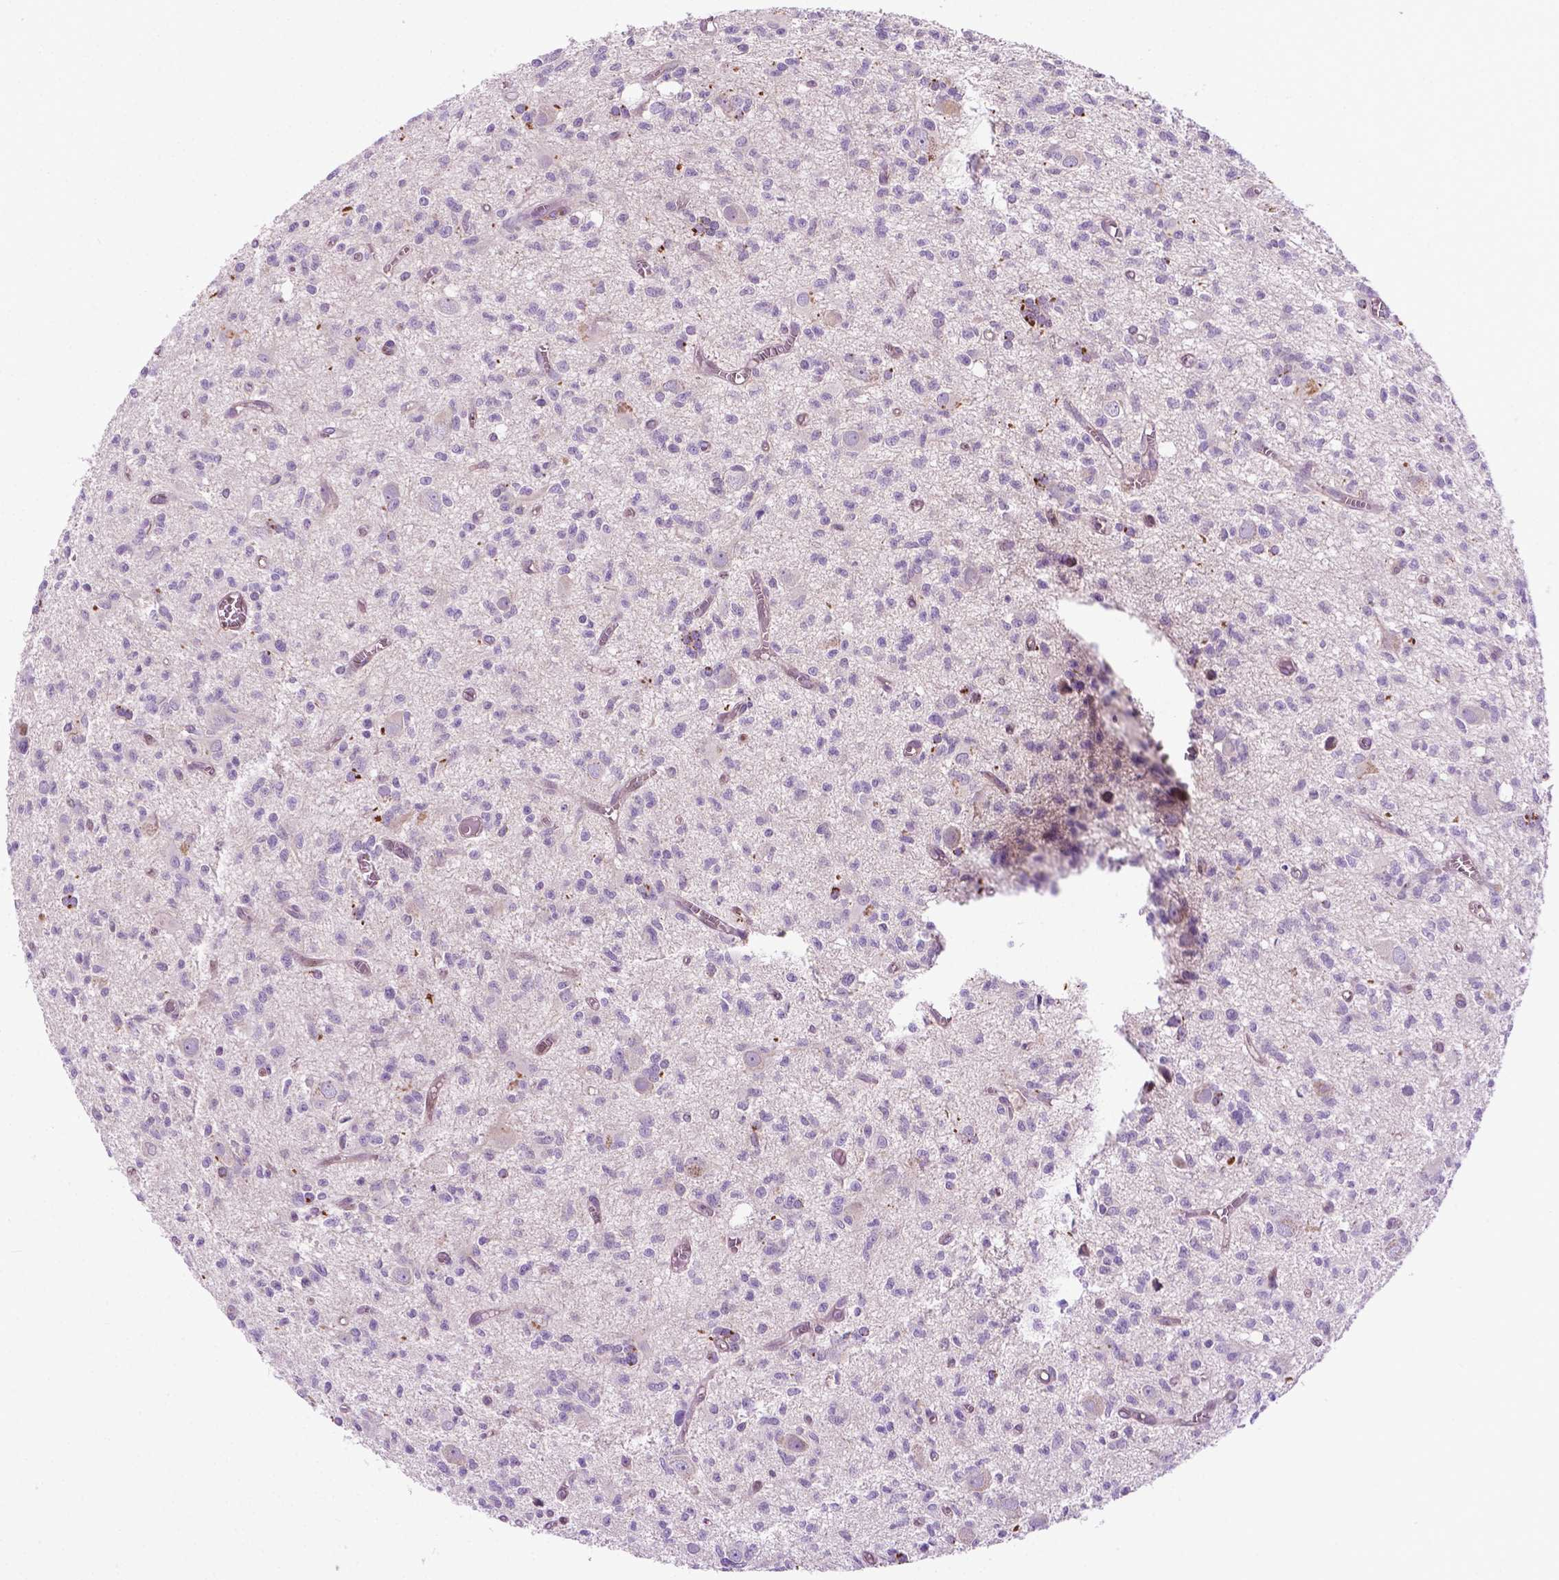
{"staining": {"intensity": "negative", "quantity": "none", "location": "none"}, "tissue": "glioma", "cell_type": "Tumor cells", "image_type": "cancer", "snomed": [{"axis": "morphology", "description": "Glioma, malignant, Low grade"}, {"axis": "topography", "description": "Brain"}], "caption": "Protein analysis of glioma shows no significant expression in tumor cells. (DAB immunohistochemistry with hematoxylin counter stain).", "gene": "SPECC1L", "patient": {"sex": "male", "age": 64}}